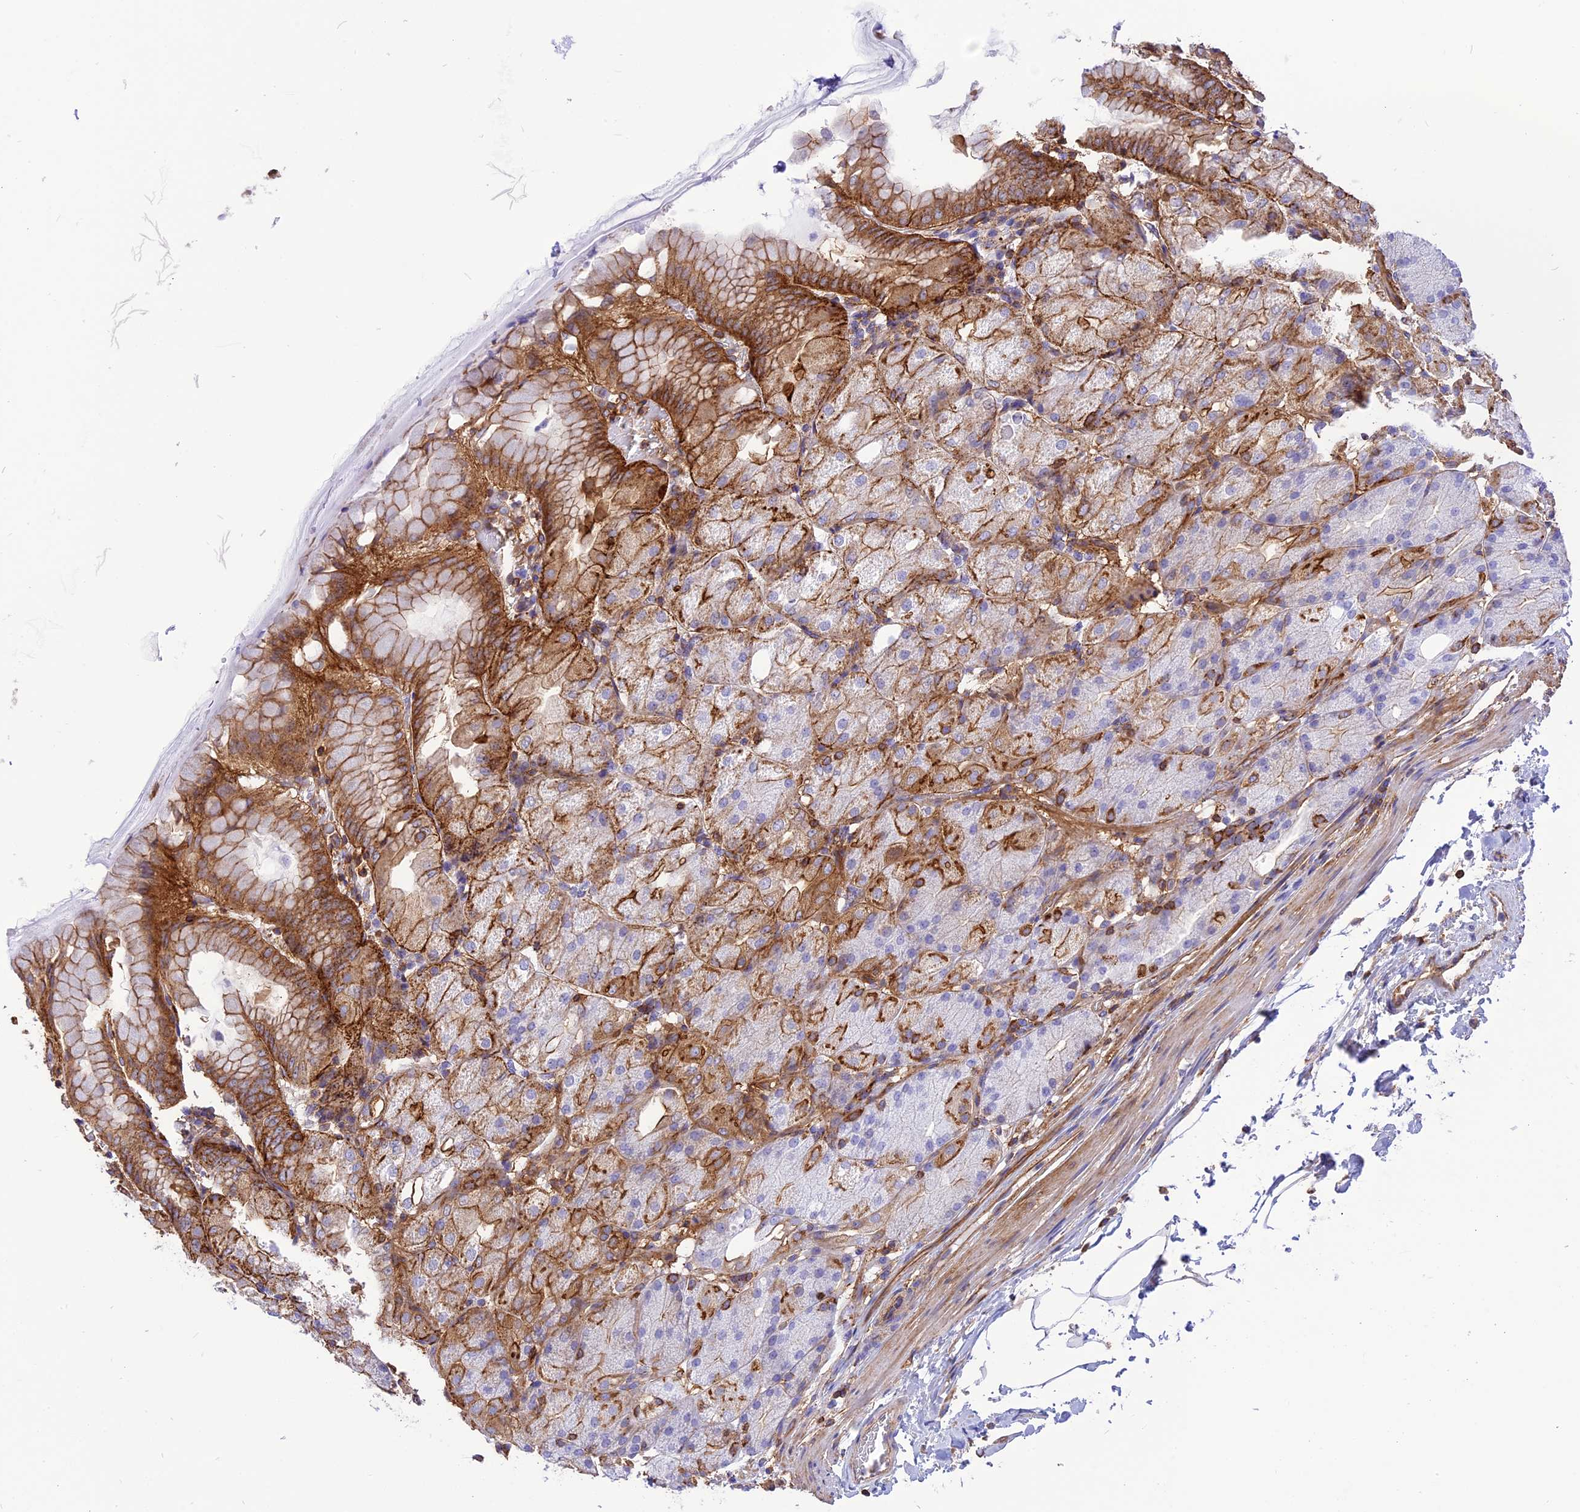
{"staining": {"intensity": "strong", "quantity": "25%-75%", "location": "cytoplasmic/membranous"}, "tissue": "stomach", "cell_type": "Glandular cells", "image_type": "normal", "snomed": [{"axis": "morphology", "description": "Normal tissue, NOS"}, {"axis": "topography", "description": "Stomach, upper"}, {"axis": "topography", "description": "Stomach, lower"}], "caption": "Stomach was stained to show a protein in brown. There is high levels of strong cytoplasmic/membranous staining in about 25%-75% of glandular cells. (IHC, brightfield microscopy, high magnification).", "gene": "SEPTIN9", "patient": {"sex": "male", "age": 62}}